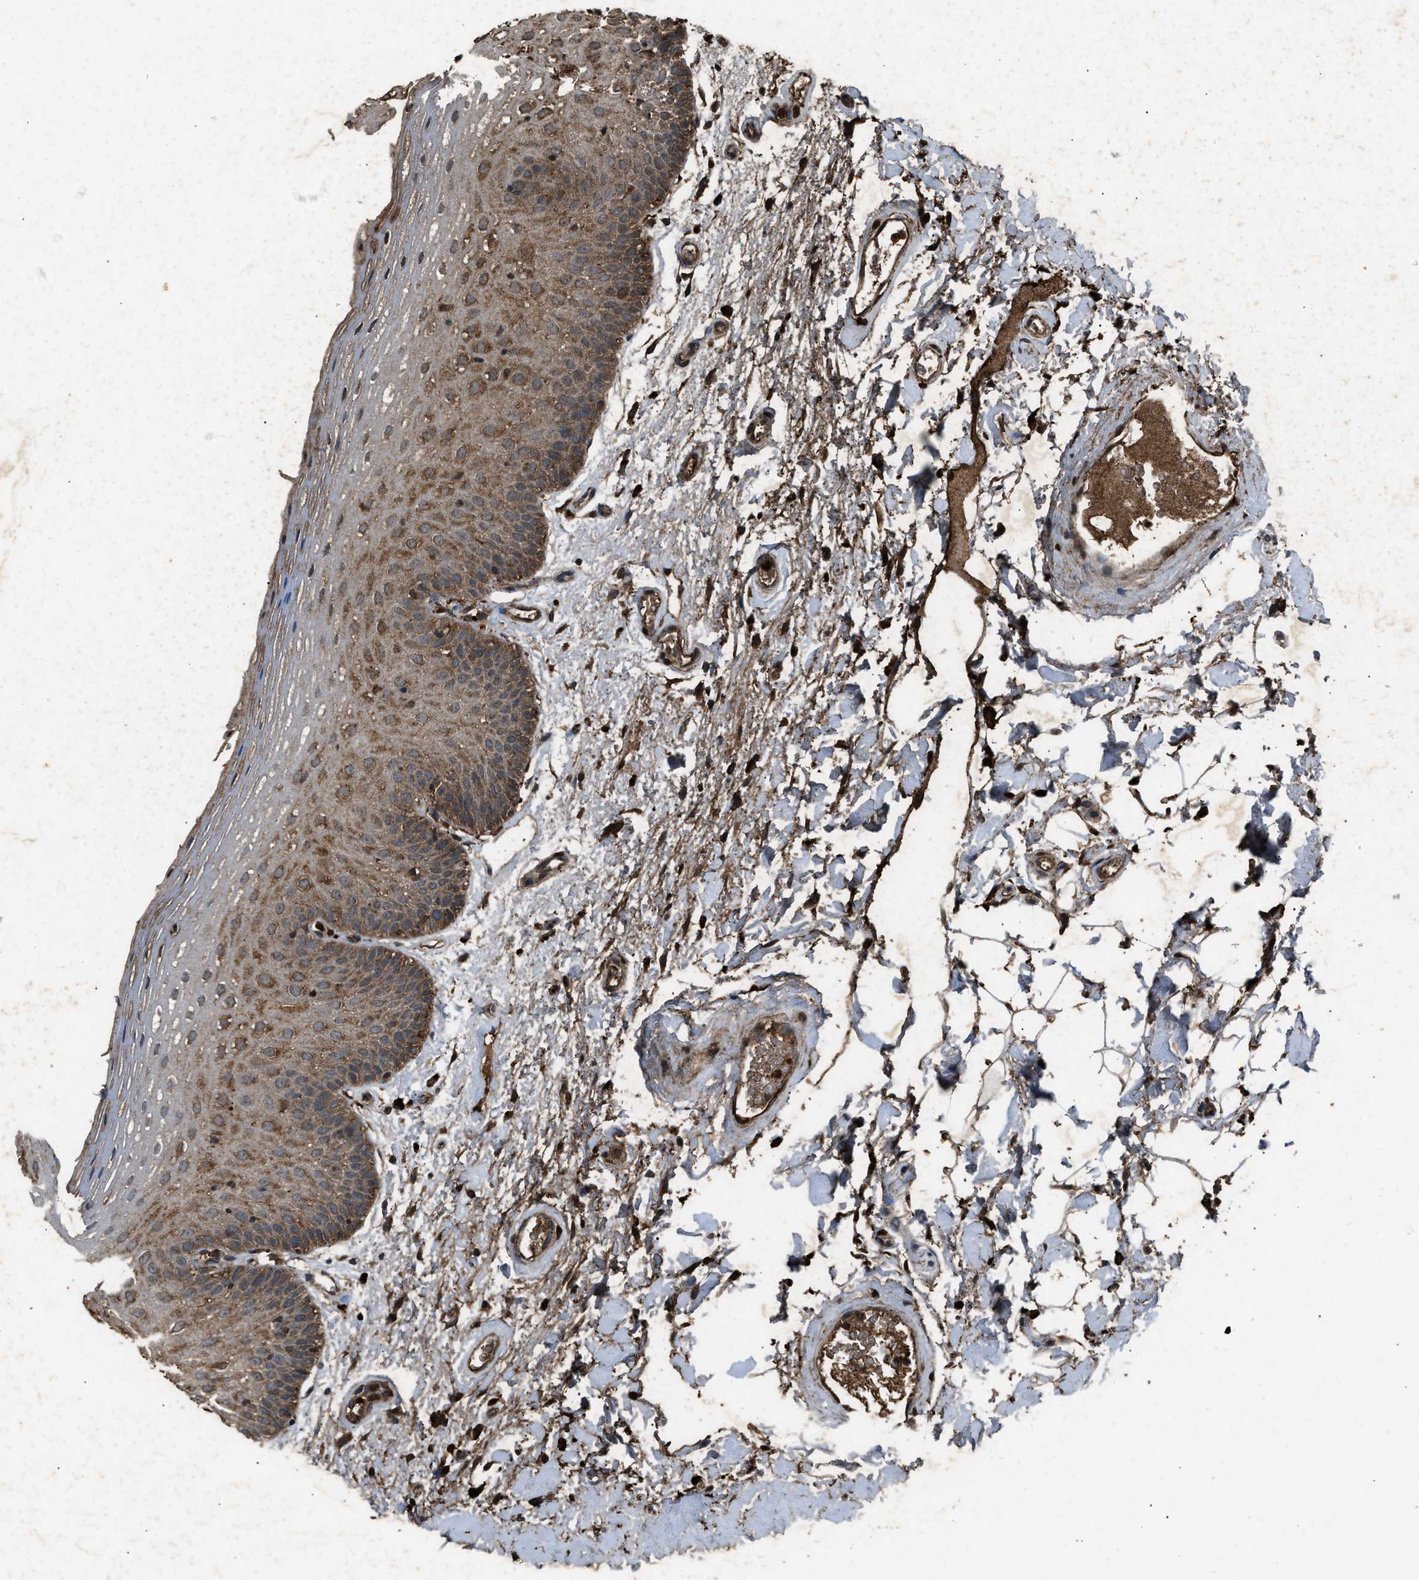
{"staining": {"intensity": "moderate", "quantity": ">75%", "location": "cytoplasmic/membranous"}, "tissue": "oral mucosa", "cell_type": "Squamous epithelial cells", "image_type": "normal", "snomed": [{"axis": "morphology", "description": "Normal tissue, NOS"}, {"axis": "morphology", "description": "Squamous cell carcinoma, NOS"}, {"axis": "topography", "description": "Skeletal muscle"}, {"axis": "topography", "description": "Oral tissue"}], "caption": "Brown immunohistochemical staining in normal oral mucosa displays moderate cytoplasmic/membranous staining in approximately >75% of squamous epithelial cells. Nuclei are stained in blue.", "gene": "PSMD1", "patient": {"sex": "male", "age": 71}}